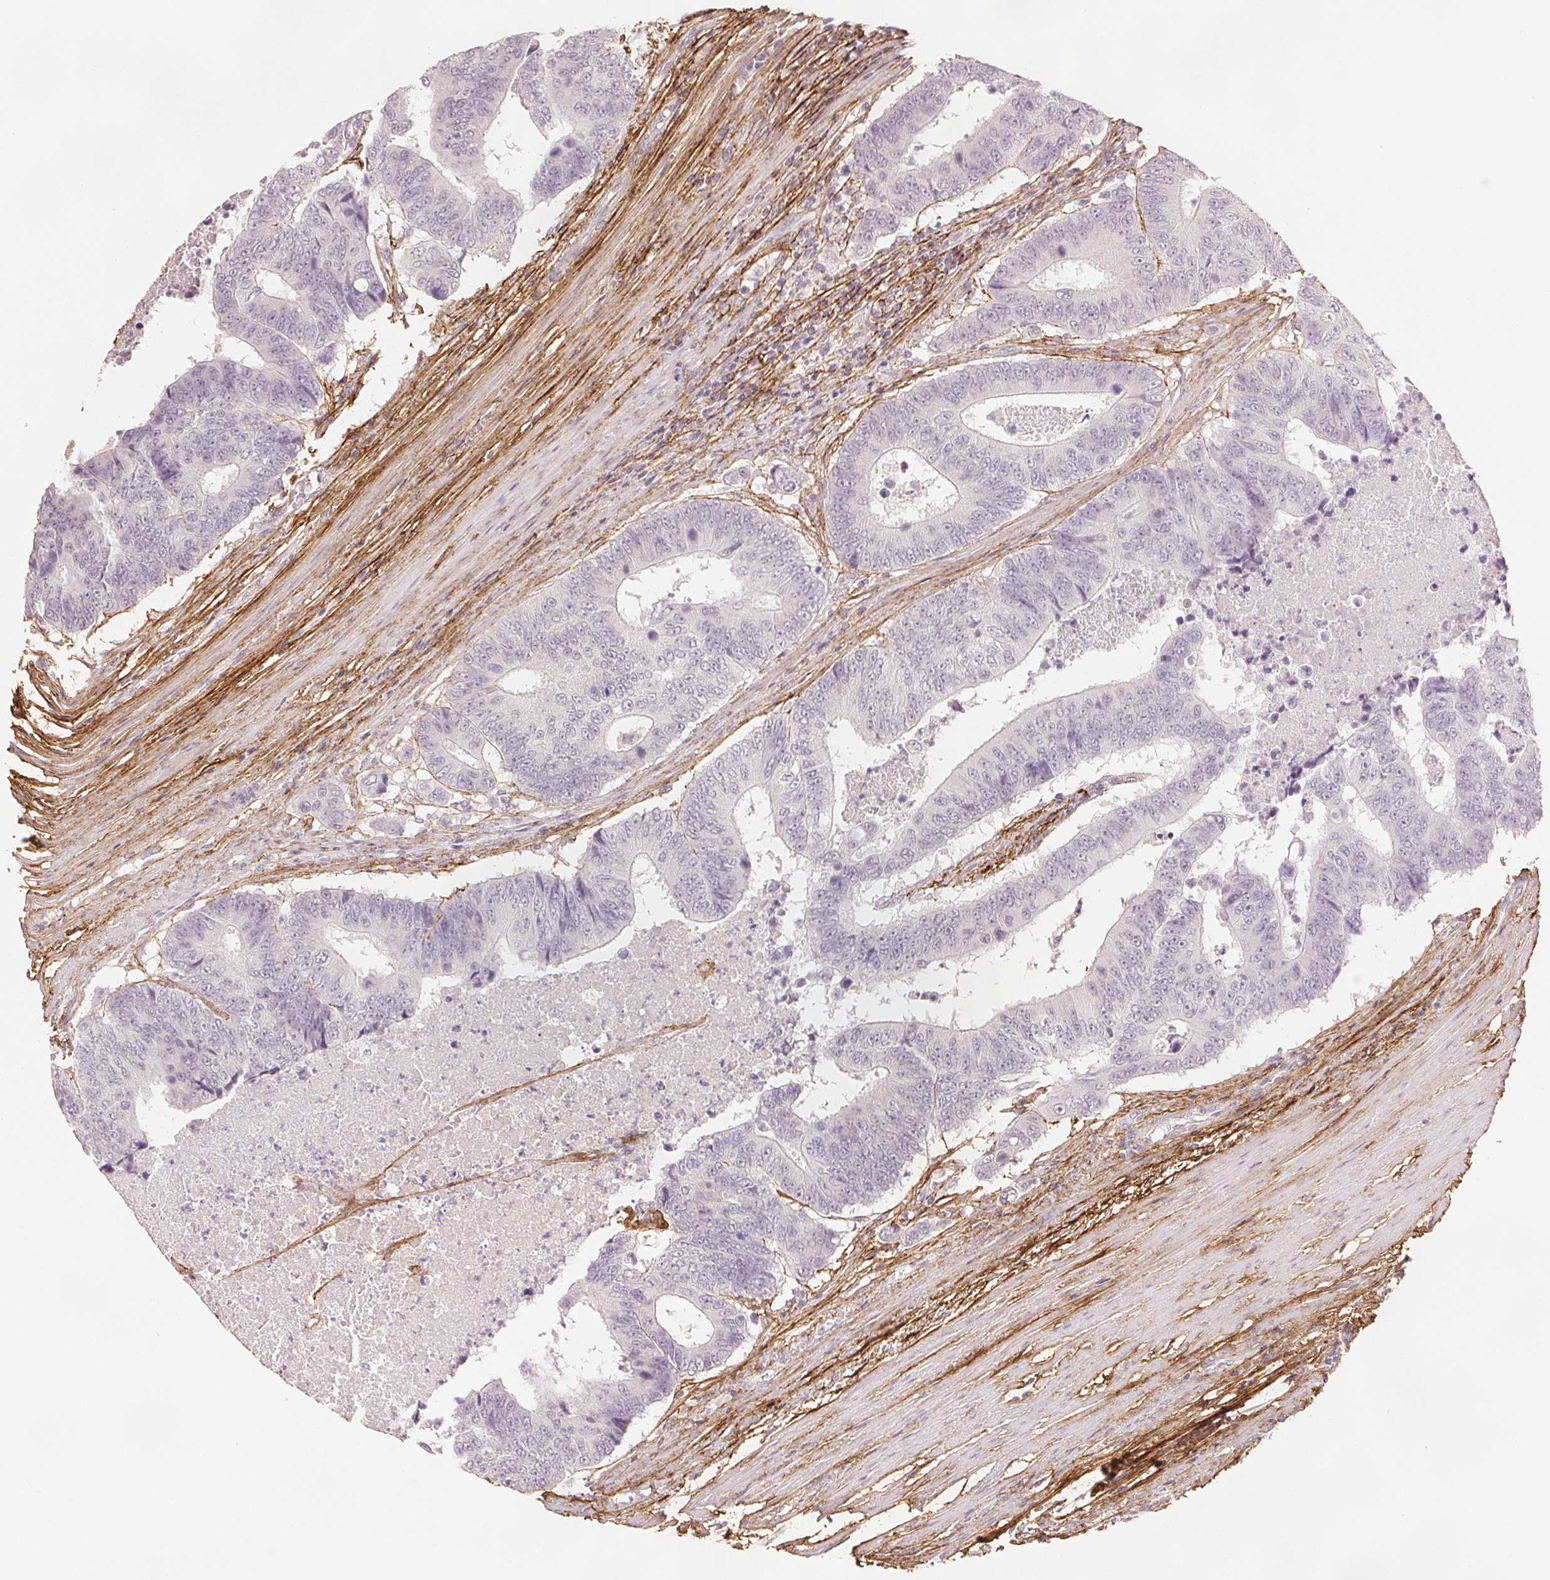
{"staining": {"intensity": "negative", "quantity": "none", "location": "none"}, "tissue": "colorectal cancer", "cell_type": "Tumor cells", "image_type": "cancer", "snomed": [{"axis": "morphology", "description": "Adenocarcinoma, NOS"}, {"axis": "topography", "description": "Colon"}], "caption": "This is an IHC photomicrograph of human colorectal cancer (adenocarcinoma). There is no positivity in tumor cells.", "gene": "FBN1", "patient": {"sex": "female", "age": 48}}